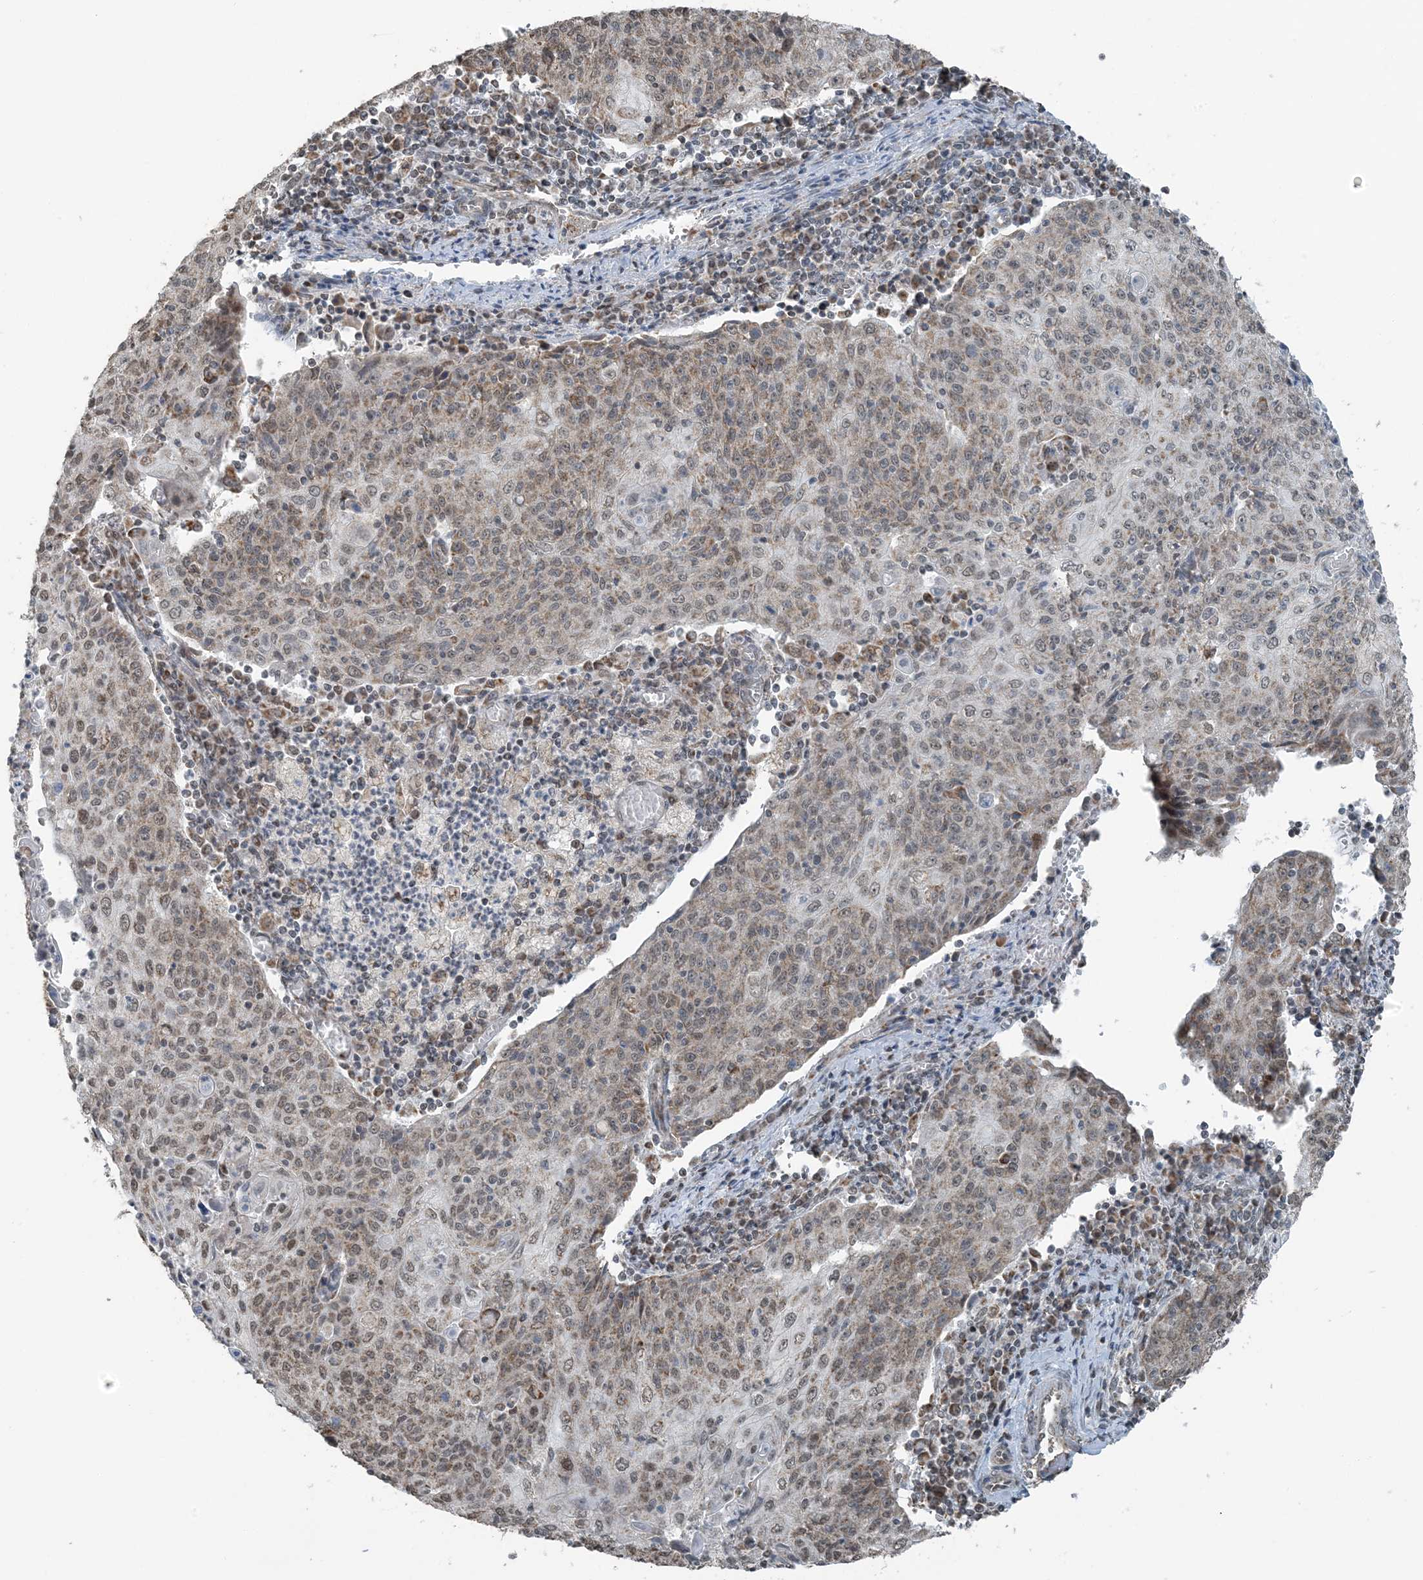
{"staining": {"intensity": "weak", "quantity": ">75%", "location": "cytoplasmic/membranous,nuclear"}, "tissue": "cervical cancer", "cell_type": "Tumor cells", "image_type": "cancer", "snomed": [{"axis": "morphology", "description": "Squamous cell carcinoma, NOS"}, {"axis": "topography", "description": "Cervix"}], "caption": "There is low levels of weak cytoplasmic/membranous and nuclear positivity in tumor cells of cervical squamous cell carcinoma, as demonstrated by immunohistochemical staining (brown color).", "gene": "PILRB", "patient": {"sex": "female", "age": 48}}